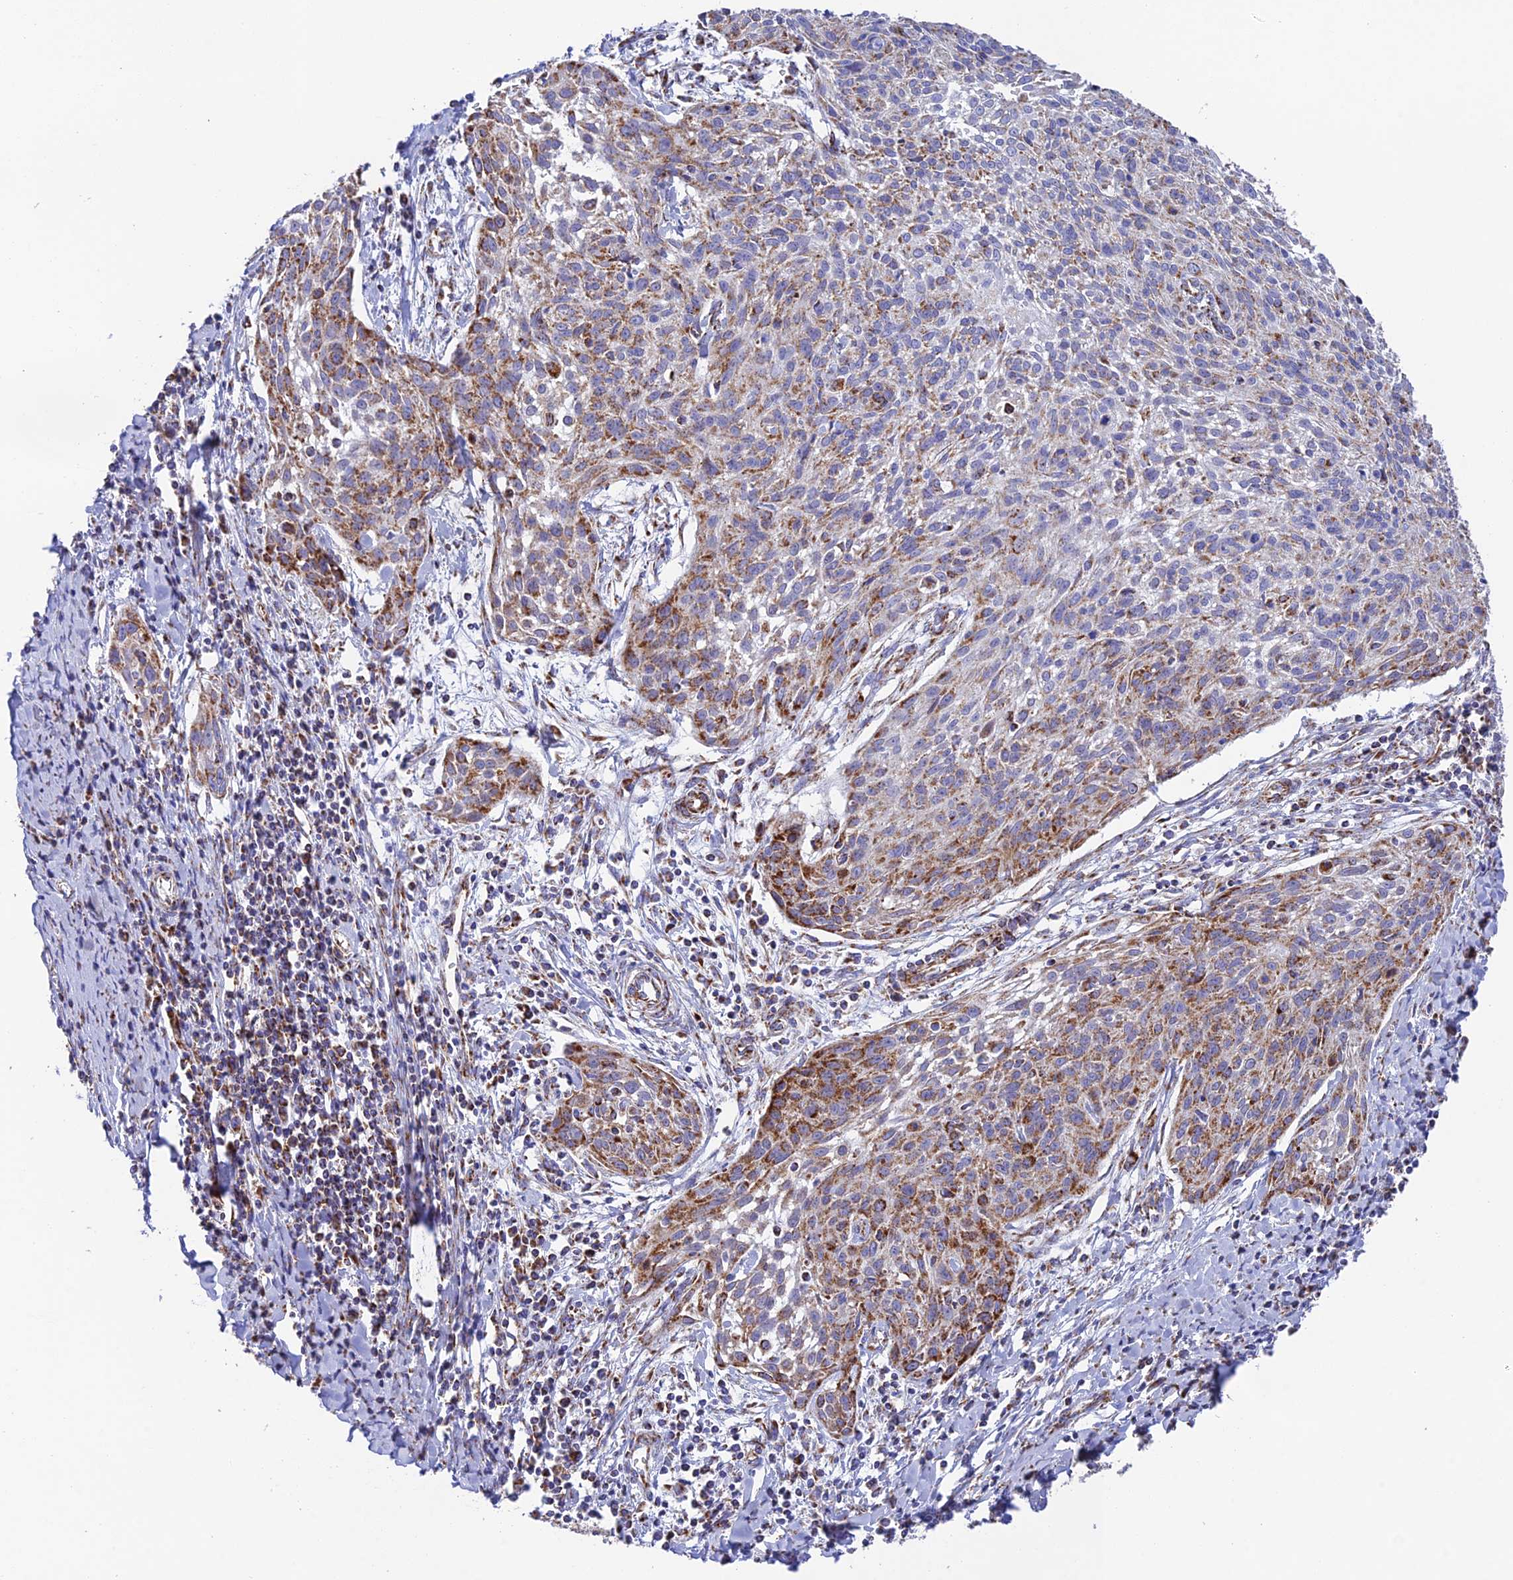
{"staining": {"intensity": "strong", "quantity": "<25%", "location": "cytoplasmic/membranous"}, "tissue": "cervical cancer", "cell_type": "Tumor cells", "image_type": "cancer", "snomed": [{"axis": "morphology", "description": "Squamous cell carcinoma, NOS"}, {"axis": "topography", "description": "Cervix"}], "caption": "The immunohistochemical stain labels strong cytoplasmic/membranous staining in tumor cells of cervical squamous cell carcinoma tissue.", "gene": "CHCHD3", "patient": {"sex": "female", "age": 51}}